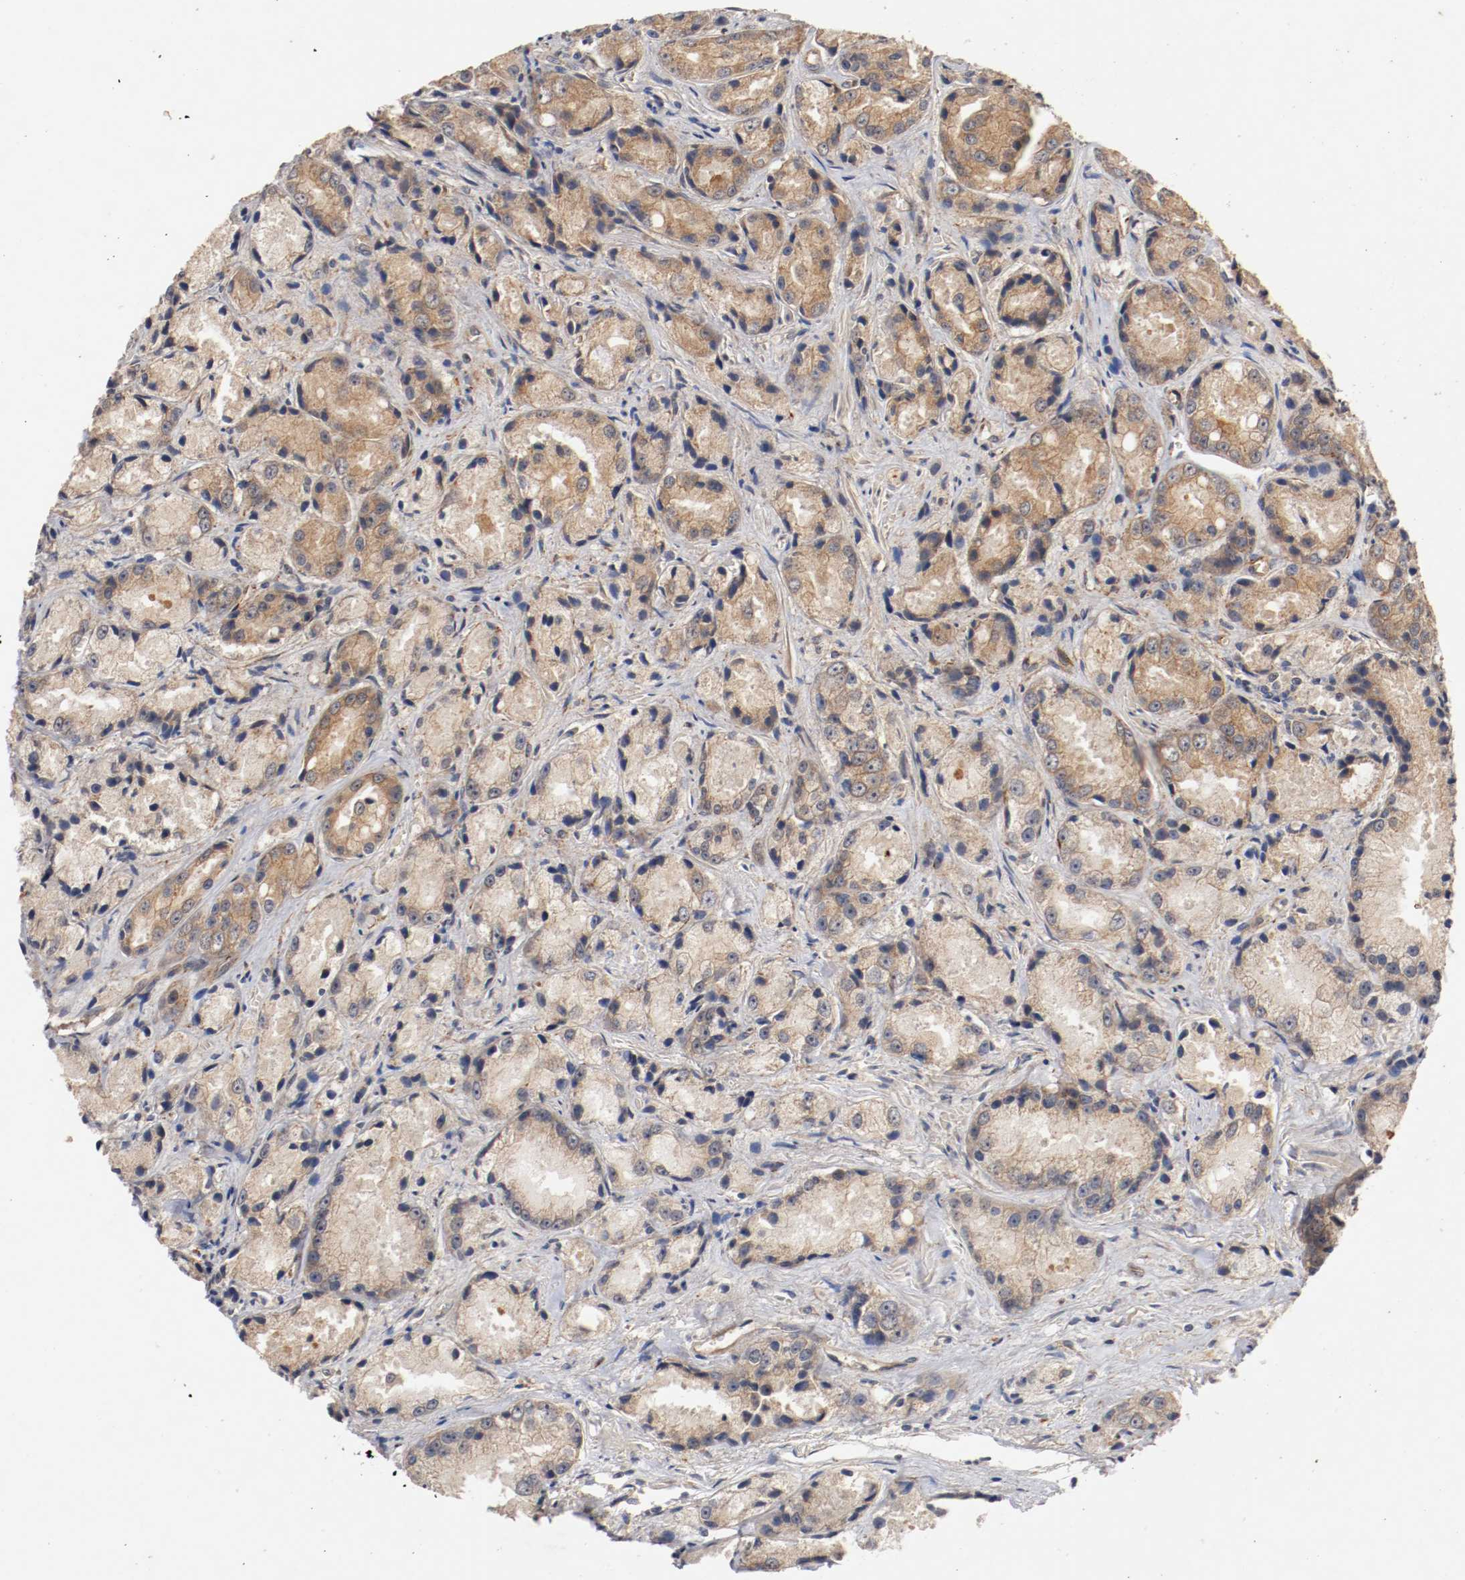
{"staining": {"intensity": "moderate", "quantity": ">75%", "location": "cytoplasmic/membranous"}, "tissue": "prostate cancer", "cell_type": "Tumor cells", "image_type": "cancer", "snomed": [{"axis": "morphology", "description": "Adenocarcinoma, Low grade"}, {"axis": "topography", "description": "Prostate"}], "caption": "Human prostate adenocarcinoma (low-grade) stained with a brown dye demonstrates moderate cytoplasmic/membranous positive positivity in approximately >75% of tumor cells.", "gene": "TYK2", "patient": {"sex": "male", "age": 64}}